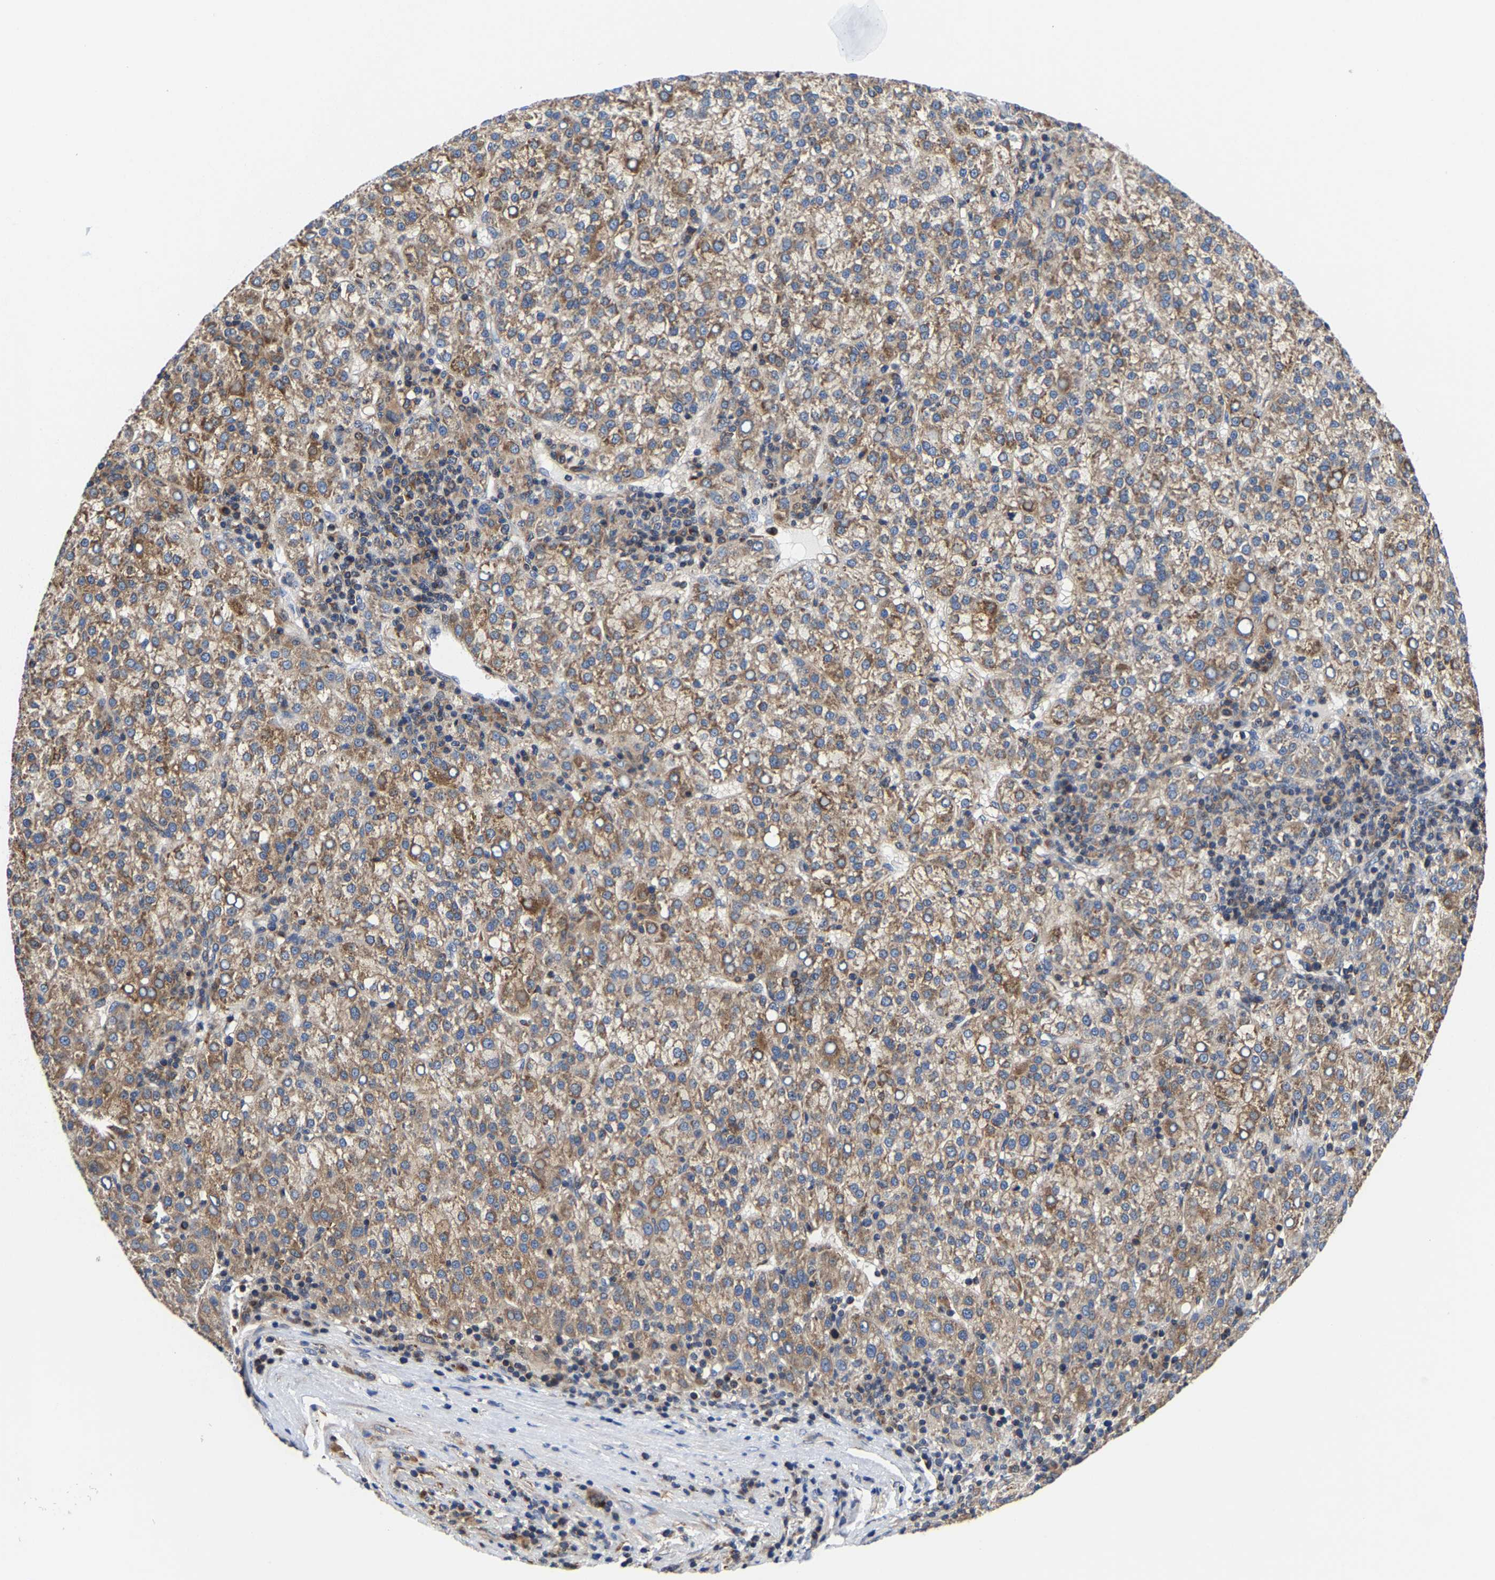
{"staining": {"intensity": "moderate", "quantity": ">75%", "location": "cytoplasmic/membranous"}, "tissue": "liver cancer", "cell_type": "Tumor cells", "image_type": "cancer", "snomed": [{"axis": "morphology", "description": "Carcinoma, Hepatocellular, NOS"}, {"axis": "topography", "description": "Liver"}], "caption": "Human liver hepatocellular carcinoma stained with a protein marker shows moderate staining in tumor cells.", "gene": "PFKFB3", "patient": {"sex": "female", "age": 58}}